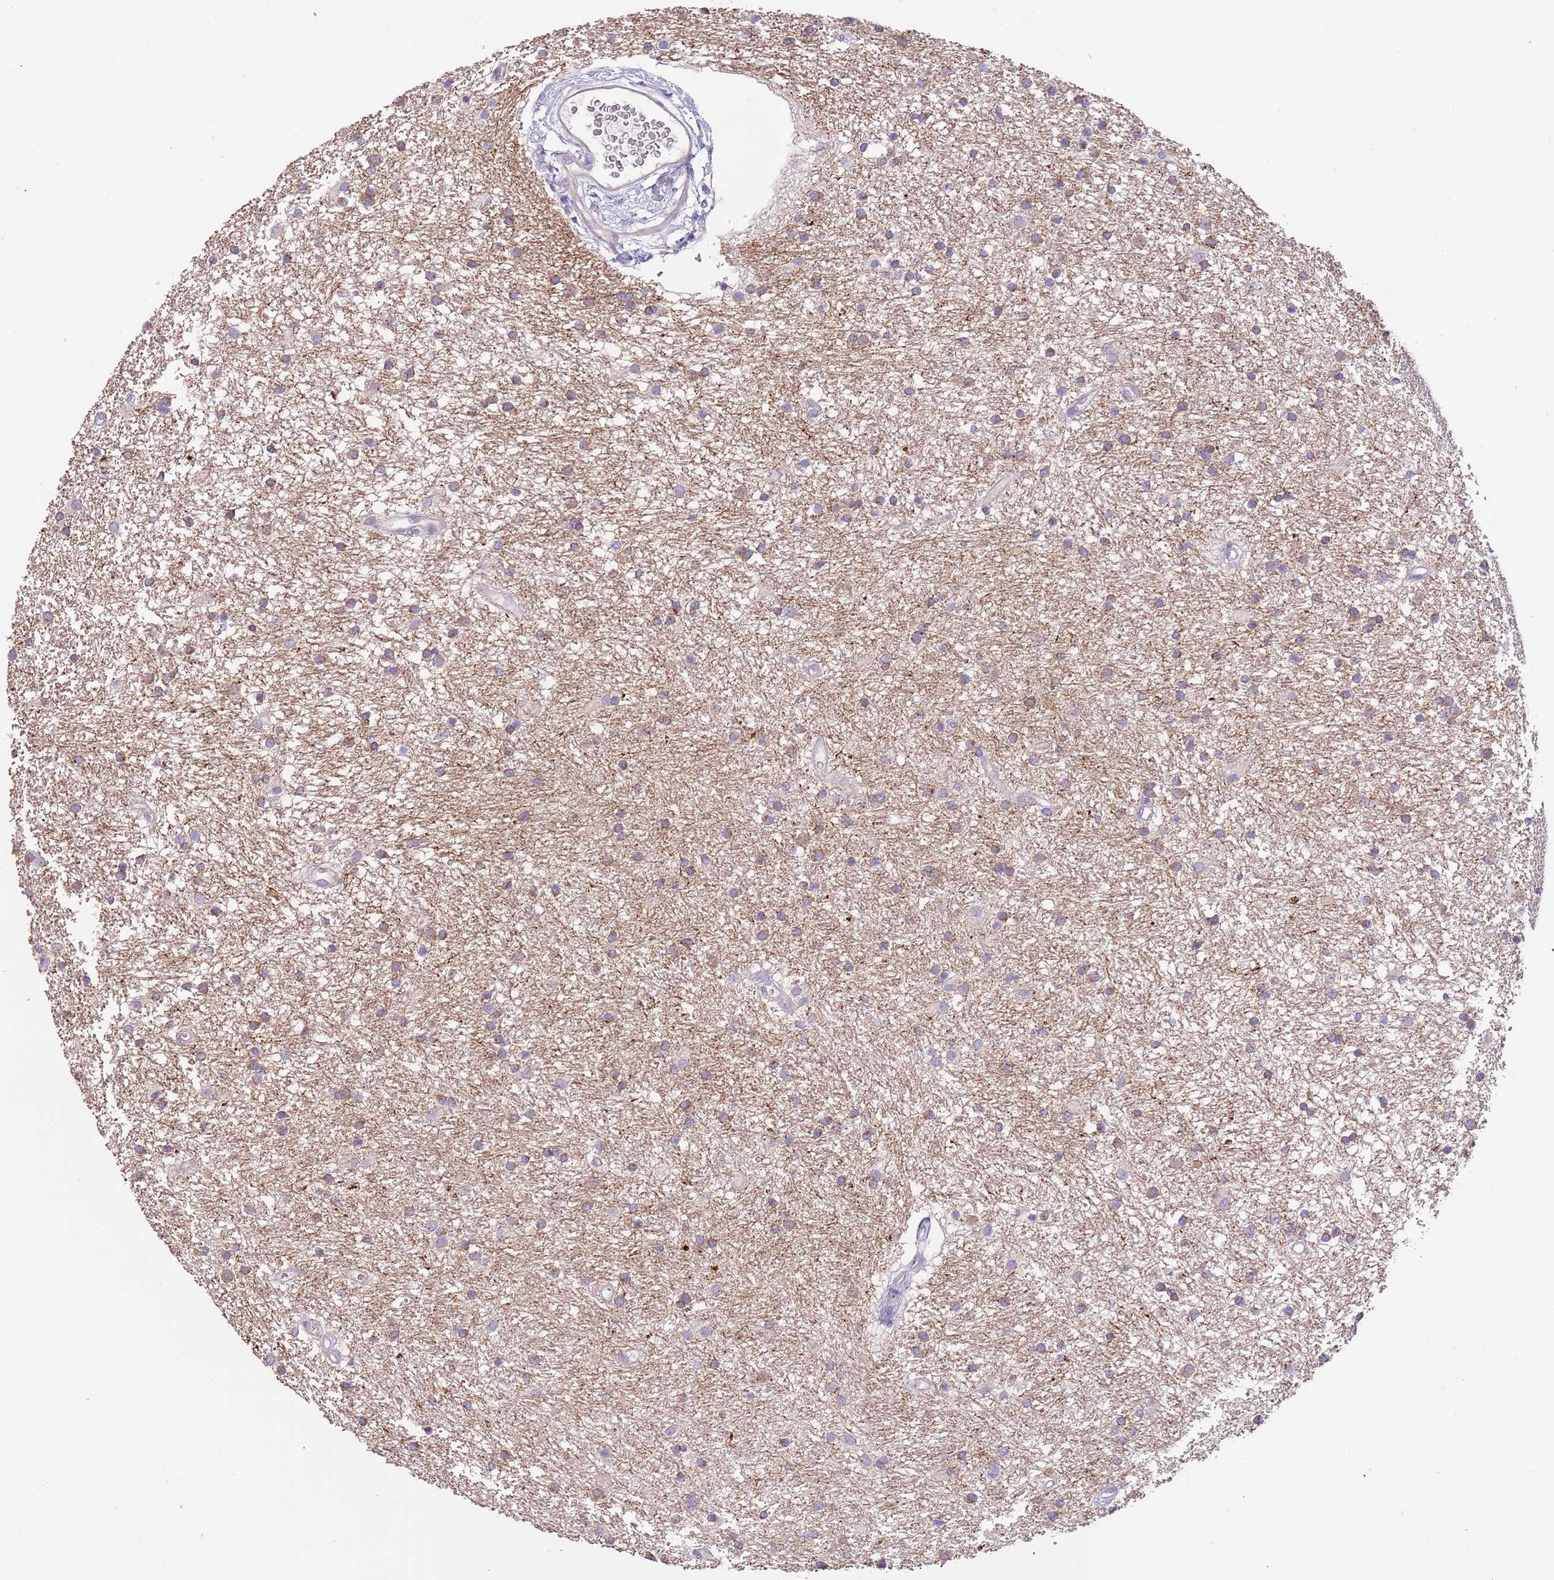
{"staining": {"intensity": "weak", "quantity": "25%-75%", "location": "cytoplasmic/membranous"}, "tissue": "glioma", "cell_type": "Tumor cells", "image_type": "cancer", "snomed": [{"axis": "morphology", "description": "Glioma, malignant, High grade"}, {"axis": "topography", "description": "Brain"}], "caption": "Immunohistochemical staining of high-grade glioma (malignant) reveals low levels of weak cytoplasmic/membranous protein positivity in approximately 25%-75% of tumor cells.", "gene": "ZNF658", "patient": {"sex": "male", "age": 77}}